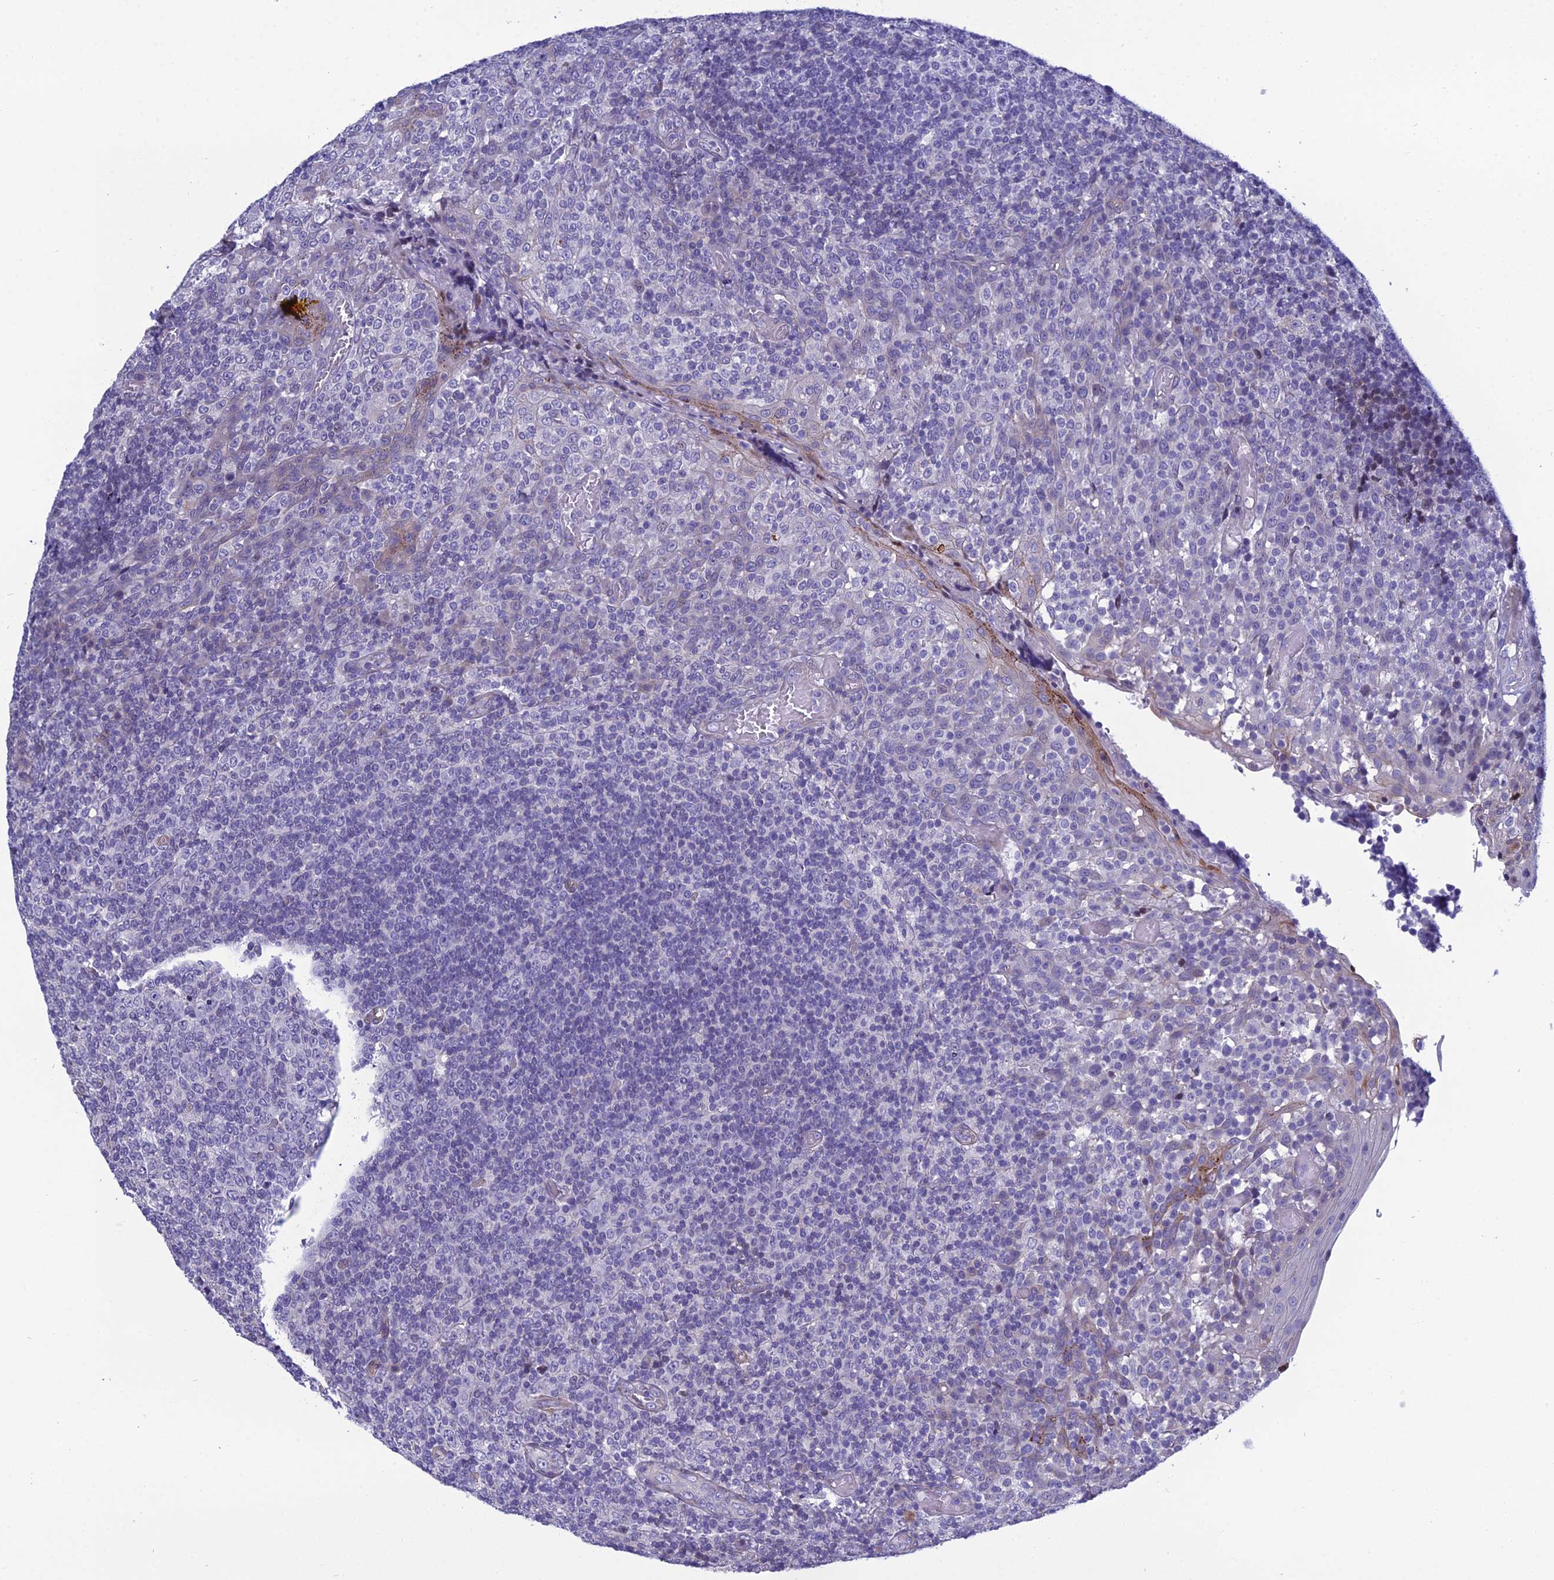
{"staining": {"intensity": "negative", "quantity": "none", "location": "none"}, "tissue": "tonsil", "cell_type": "Germinal center cells", "image_type": "normal", "snomed": [{"axis": "morphology", "description": "Normal tissue, NOS"}, {"axis": "topography", "description": "Tonsil"}], "caption": "There is no significant staining in germinal center cells of tonsil. (Brightfield microscopy of DAB IHC at high magnification).", "gene": "LZTS2", "patient": {"sex": "female", "age": 19}}